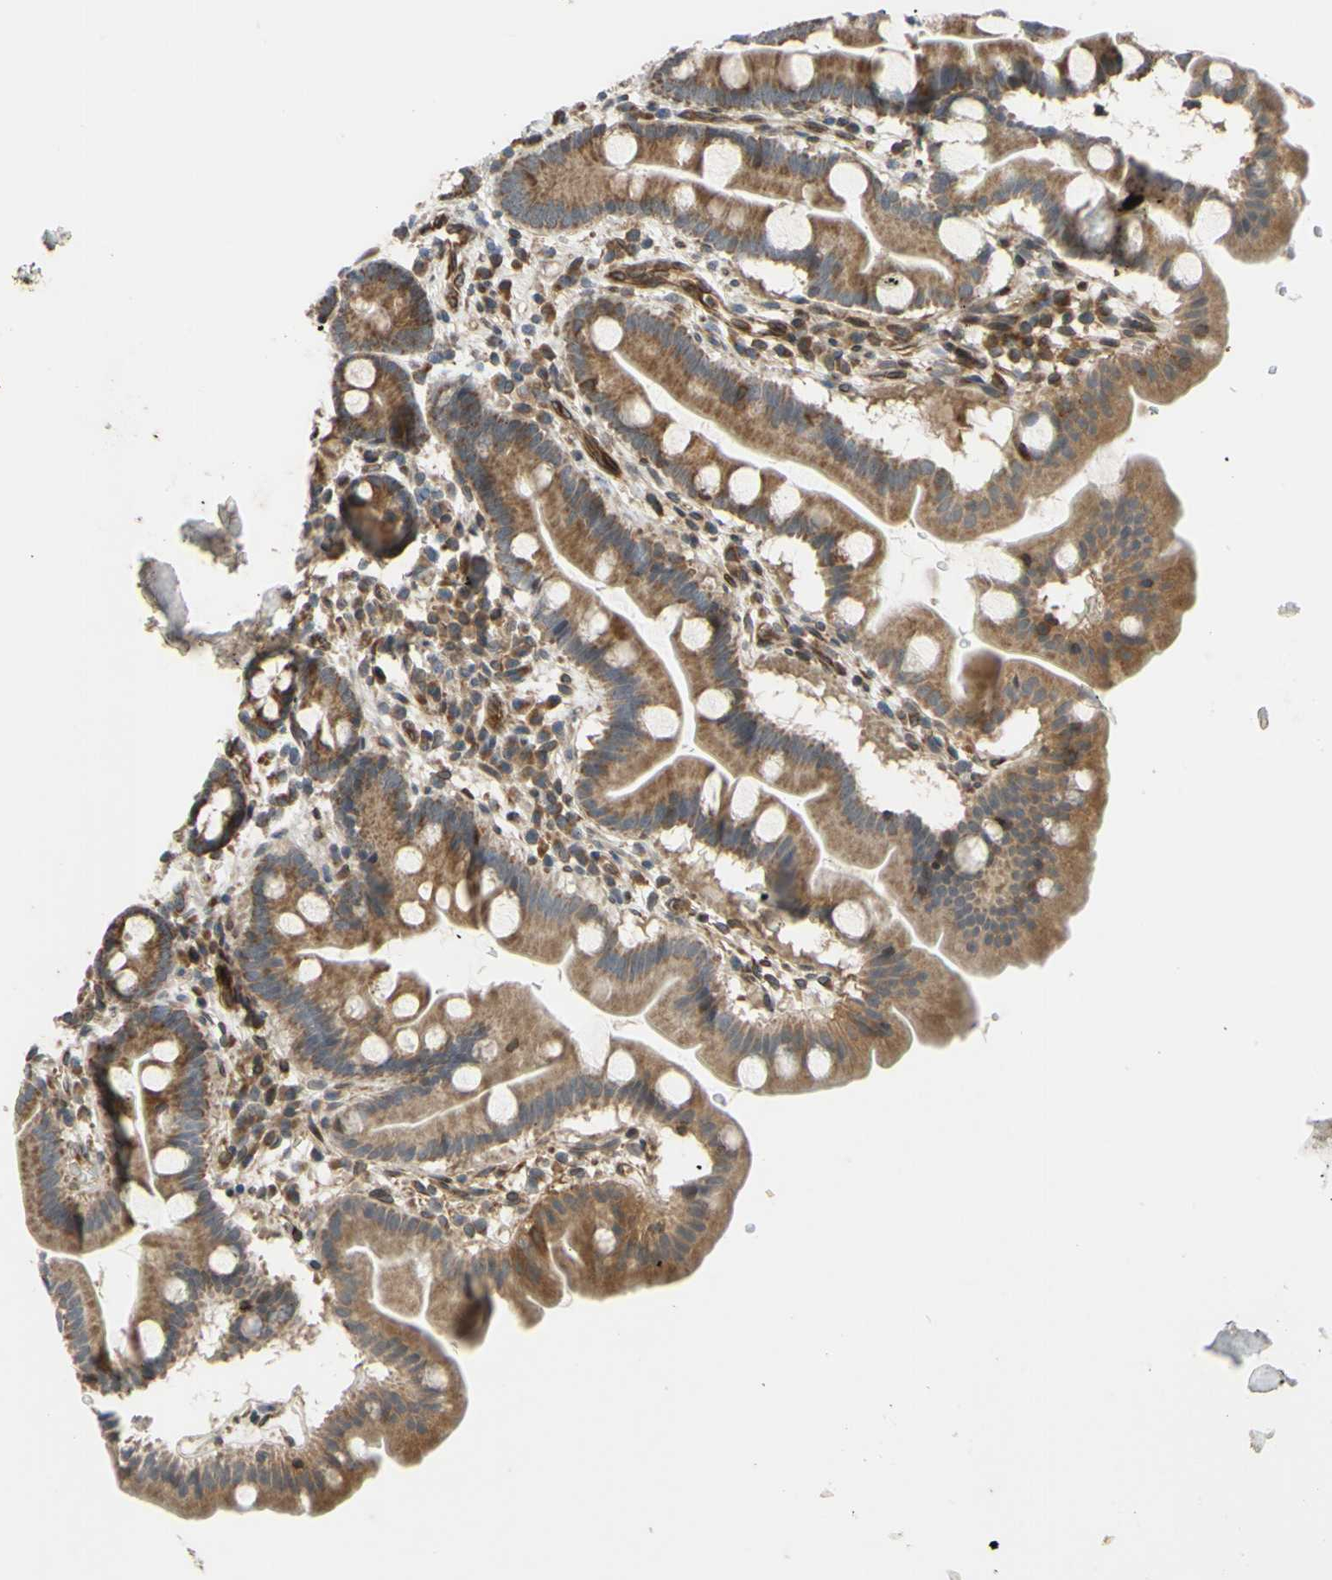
{"staining": {"intensity": "moderate", "quantity": ">75%", "location": "cytoplasmic/membranous"}, "tissue": "duodenum", "cell_type": "Glandular cells", "image_type": "normal", "snomed": [{"axis": "morphology", "description": "Normal tissue, NOS"}, {"axis": "topography", "description": "Duodenum"}], "caption": "Normal duodenum shows moderate cytoplasmic/membranous expression in approximately >75% of glandular cells (DAB = brown stain, brightfield microscopy at high magnification)..", "gene": "PRAF2", "patient": {"sex": "male", "age": 50}}